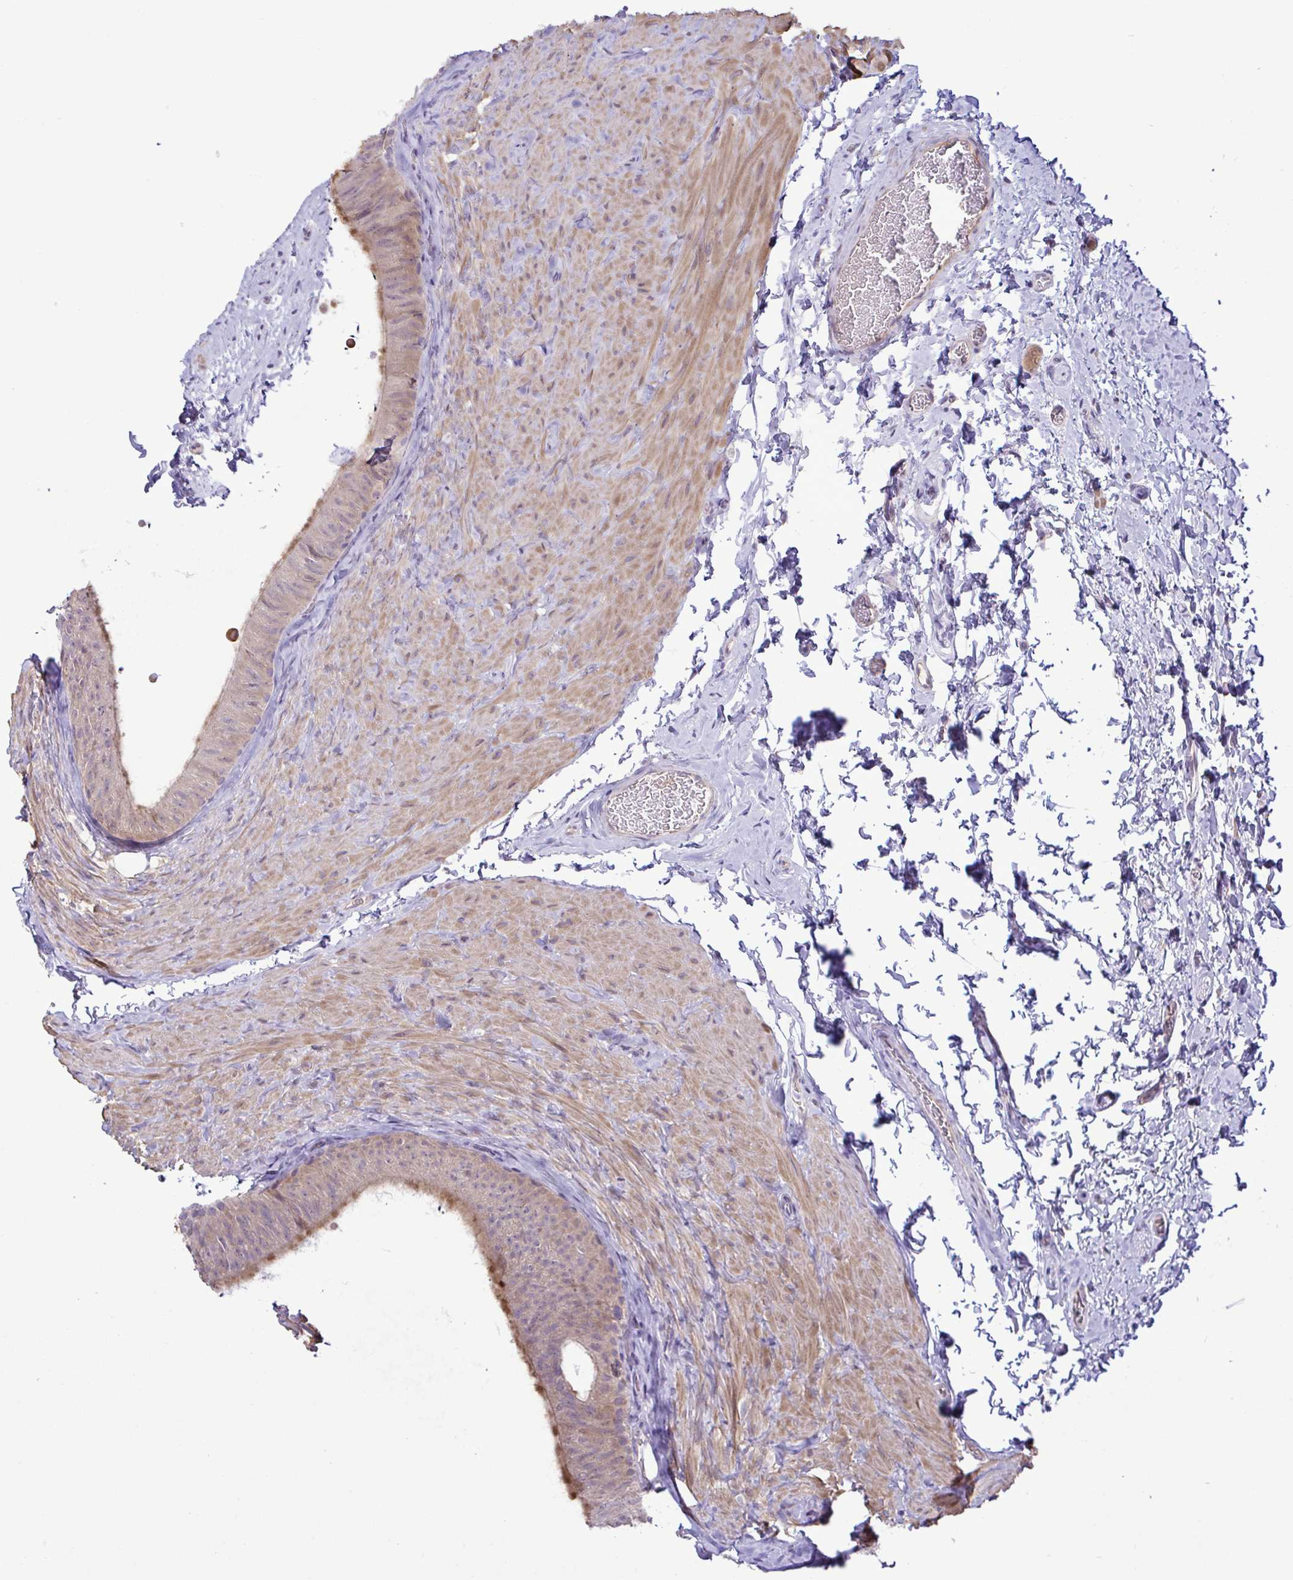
{"staining": {"intensity": "strong", "quantity": "25%-75%", "location": "cytoplasmic/membranous"}, "tissue": "epididymis", "cell_type": "Glandular cells", "image_type": "normal", "snomed": [{"axis": "morphology", "description": "Normal tissue, NOS"}, {"axis": "topography", "description": "Epididymis, spermatic cord, NOS"}, {"axis": "topography", "description": "Epididymis"}], "caption": "This photomicrograph demonstrates benign epididymis stained with IHC to label a protein in brown. The cytoplasmic/membranous of glandular cells show strong positivity for the protein. Nuclei are counter-stained blue.", "gene": "SYNPO2L", "patient": {"sex": "male", "age": 31}}